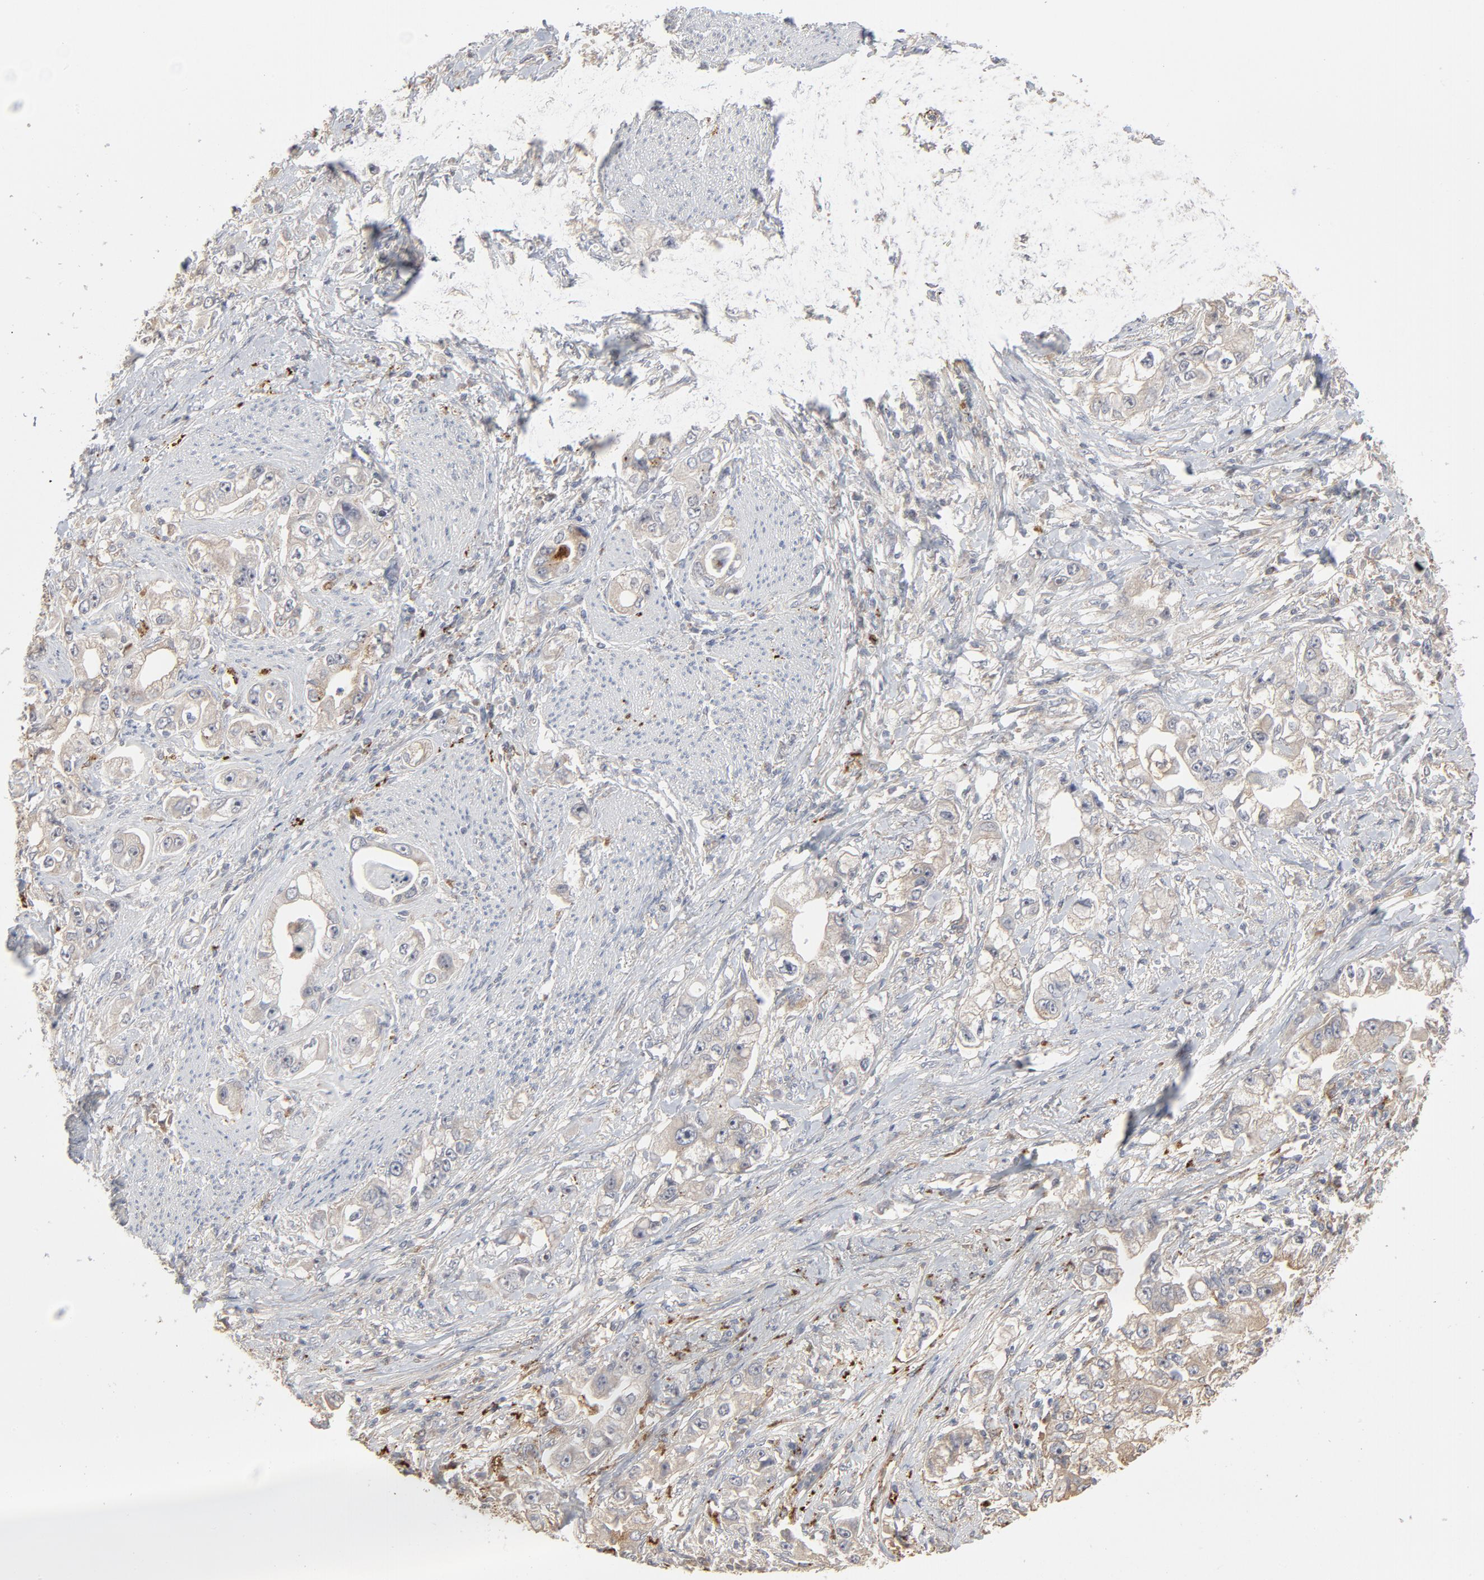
{"staining": {"intensity": "negative", "quantity": "none", "location": "none"}, "tissue": "stomach cancer", "cell_type": "Tumor cells", "image_type": "cancer", "snomed": [{"axis": "morphology", "description": "Adenocarcinoma, NOS"}, {"axis": "topography", "description": "Stomach, lower"}], "caption": "This is an IHC micrograph of human stomach adenocarcinoma. There is no positivity in tumor cells.", "gene": "POMT2", "patient": {"sex": "female", "age": 93}}